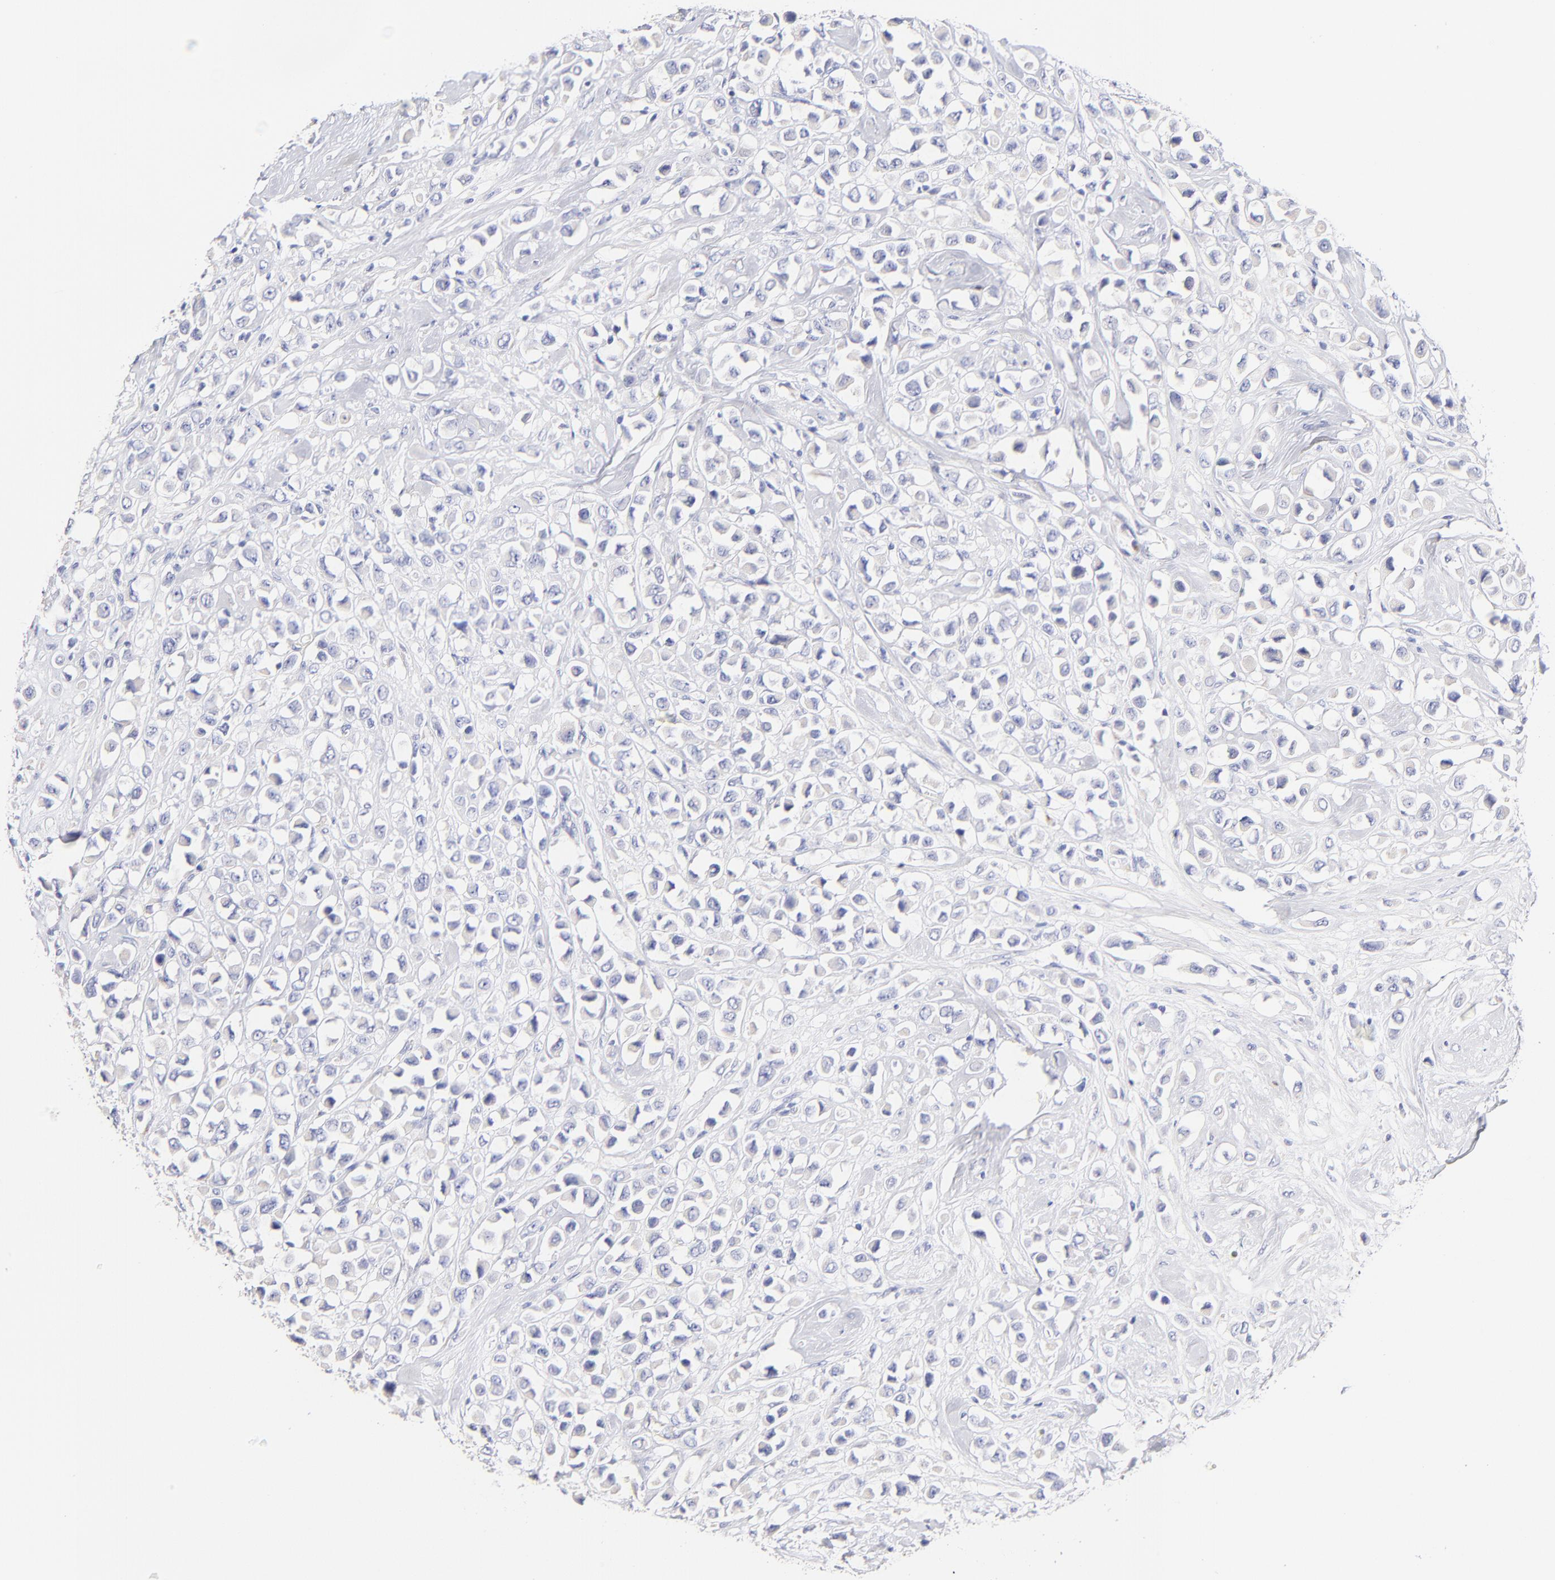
{"staining": {"intensity": "negative", "quantity": "none", "location": "none"}, "tissue": "breast cancer", "cell_type": "Tumor cells", "image_type": "cancer", "snomed": [{"axis": "morphology", "description": "Duct carcinoma"}, {"axis": "topography", "description": "Breast"}], "caption": "The micrograph displays no staining of tumor cells in breast intraductal carcinoma.", "gene": "ASB9", "patient": {"sex": "female", "age": 61}}